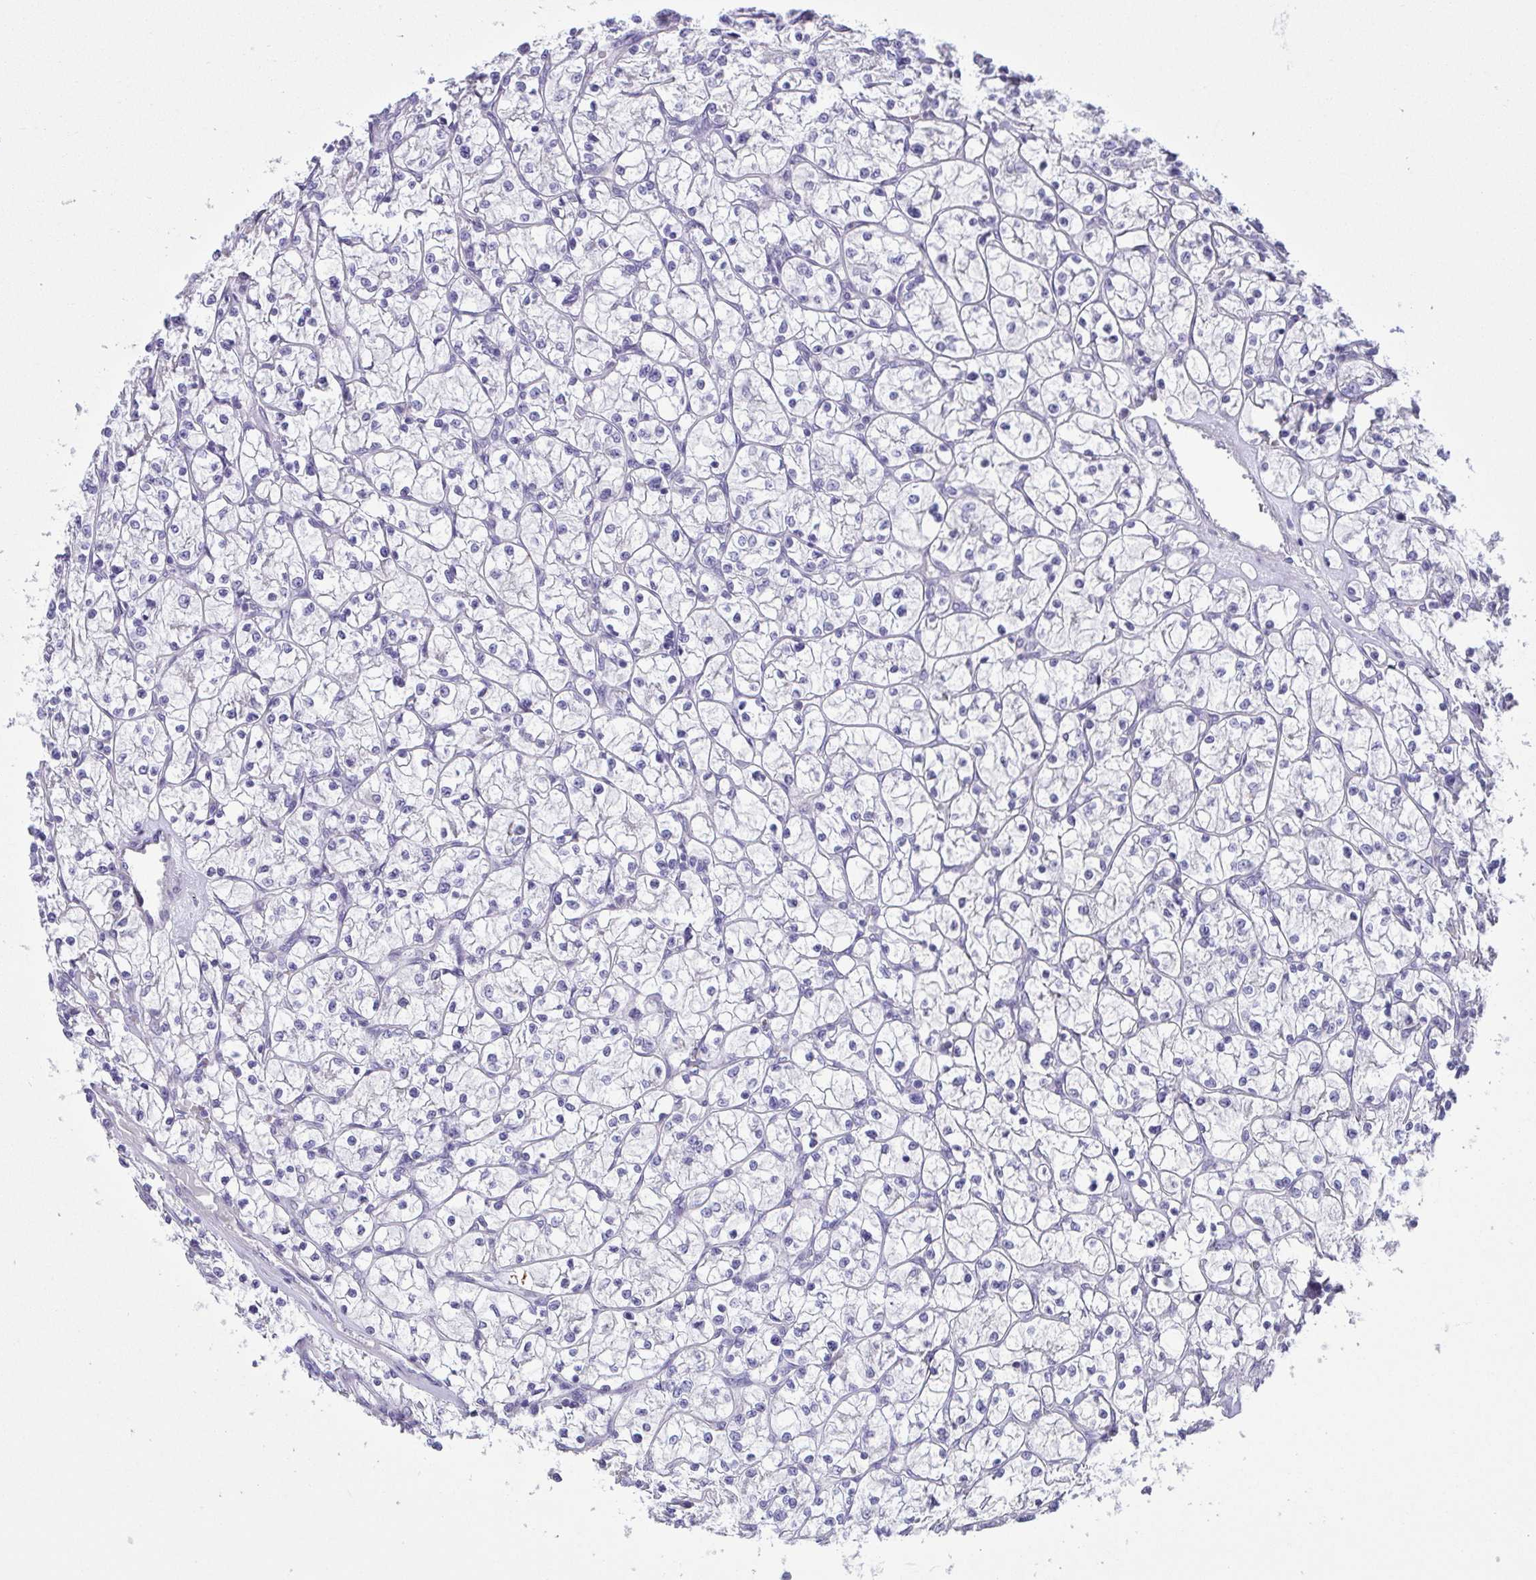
{"staining": {"intensity": "negative", "quantity": "none", "location": "none"}, "tissue": "renal cancer", "cell_type": "Tumor cells", "image_type": "cancer", "snomed": [{"axis": "morphology", "description": "Adenocarcinoma, NOS"}, {"axis": "topography", "description": "Kidney"}], "caption": "Human renal cancer stained for a protein using immunohistochemistry (IHC) reveals no staining in tumor cells.", "gene": "C4orf33", "patient": {"sex": "female", "age": 64}}